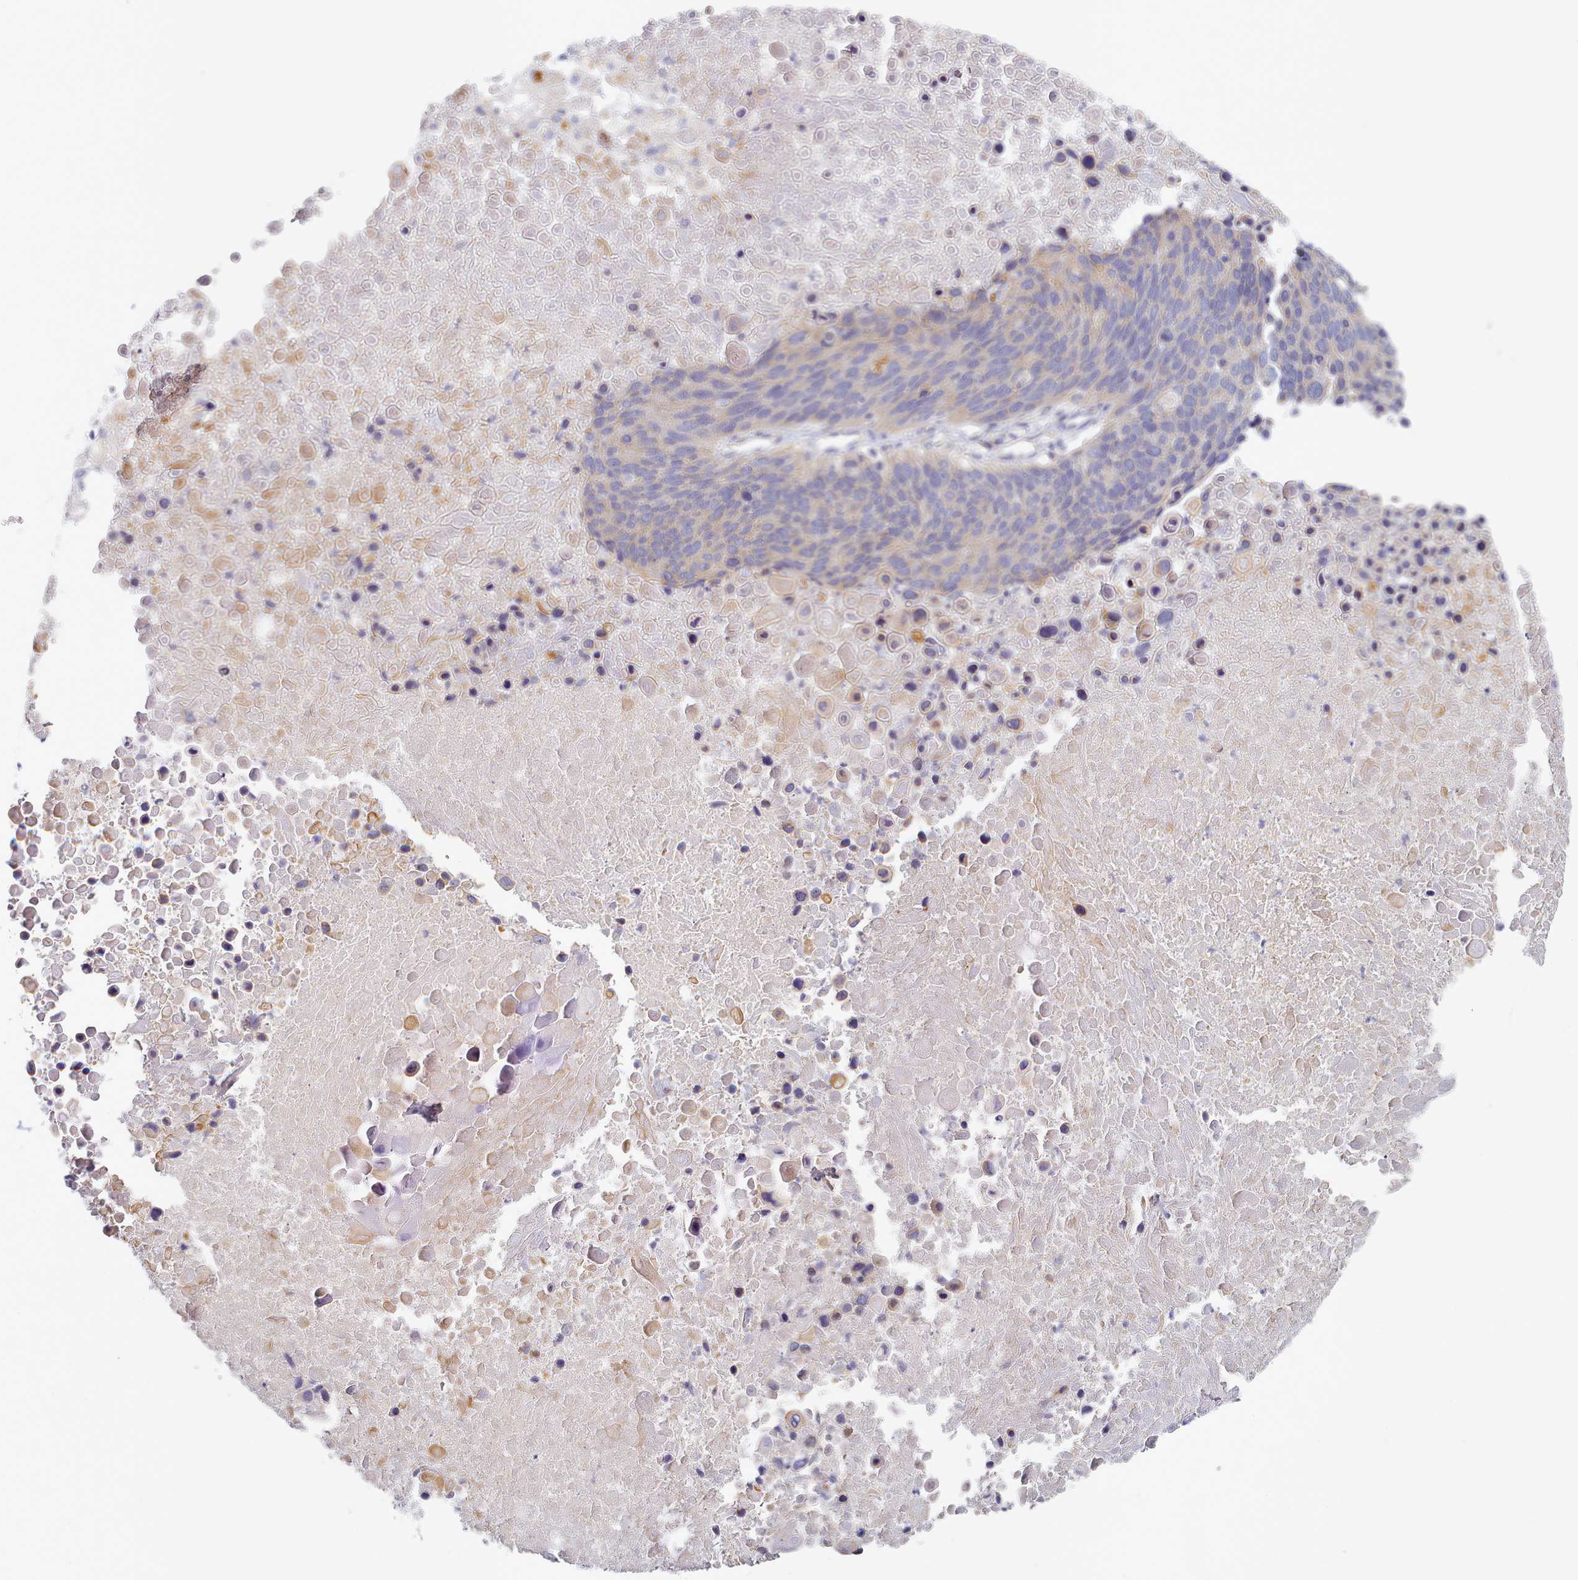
{"staining": {"intensity": "weak", "quantity": "25%-75%", "location": "cytoplasmic/membranous"}, "tissue": "lung cancer", "cell_type": "Tumor cells", "image_type": "cancer", "snomed": [{"axis": "morphology", "description": "Normal tissue, NOS"}, {"axis": "morphology", "description": "Squamous cell carcinoma, NOS"}, {"axis": "topography", "description": "Lymph node"}, {"axis": "topography", "description": "Lung"}], "caption": "Approximately 25%-75% of tumor cells in lung cancer display weak cytoplasmic/membranous protein expression as visualized by brown immunohistochemical staining.", "gene": "TYW1B", "patient": {"sex": "male", "age": 66}}